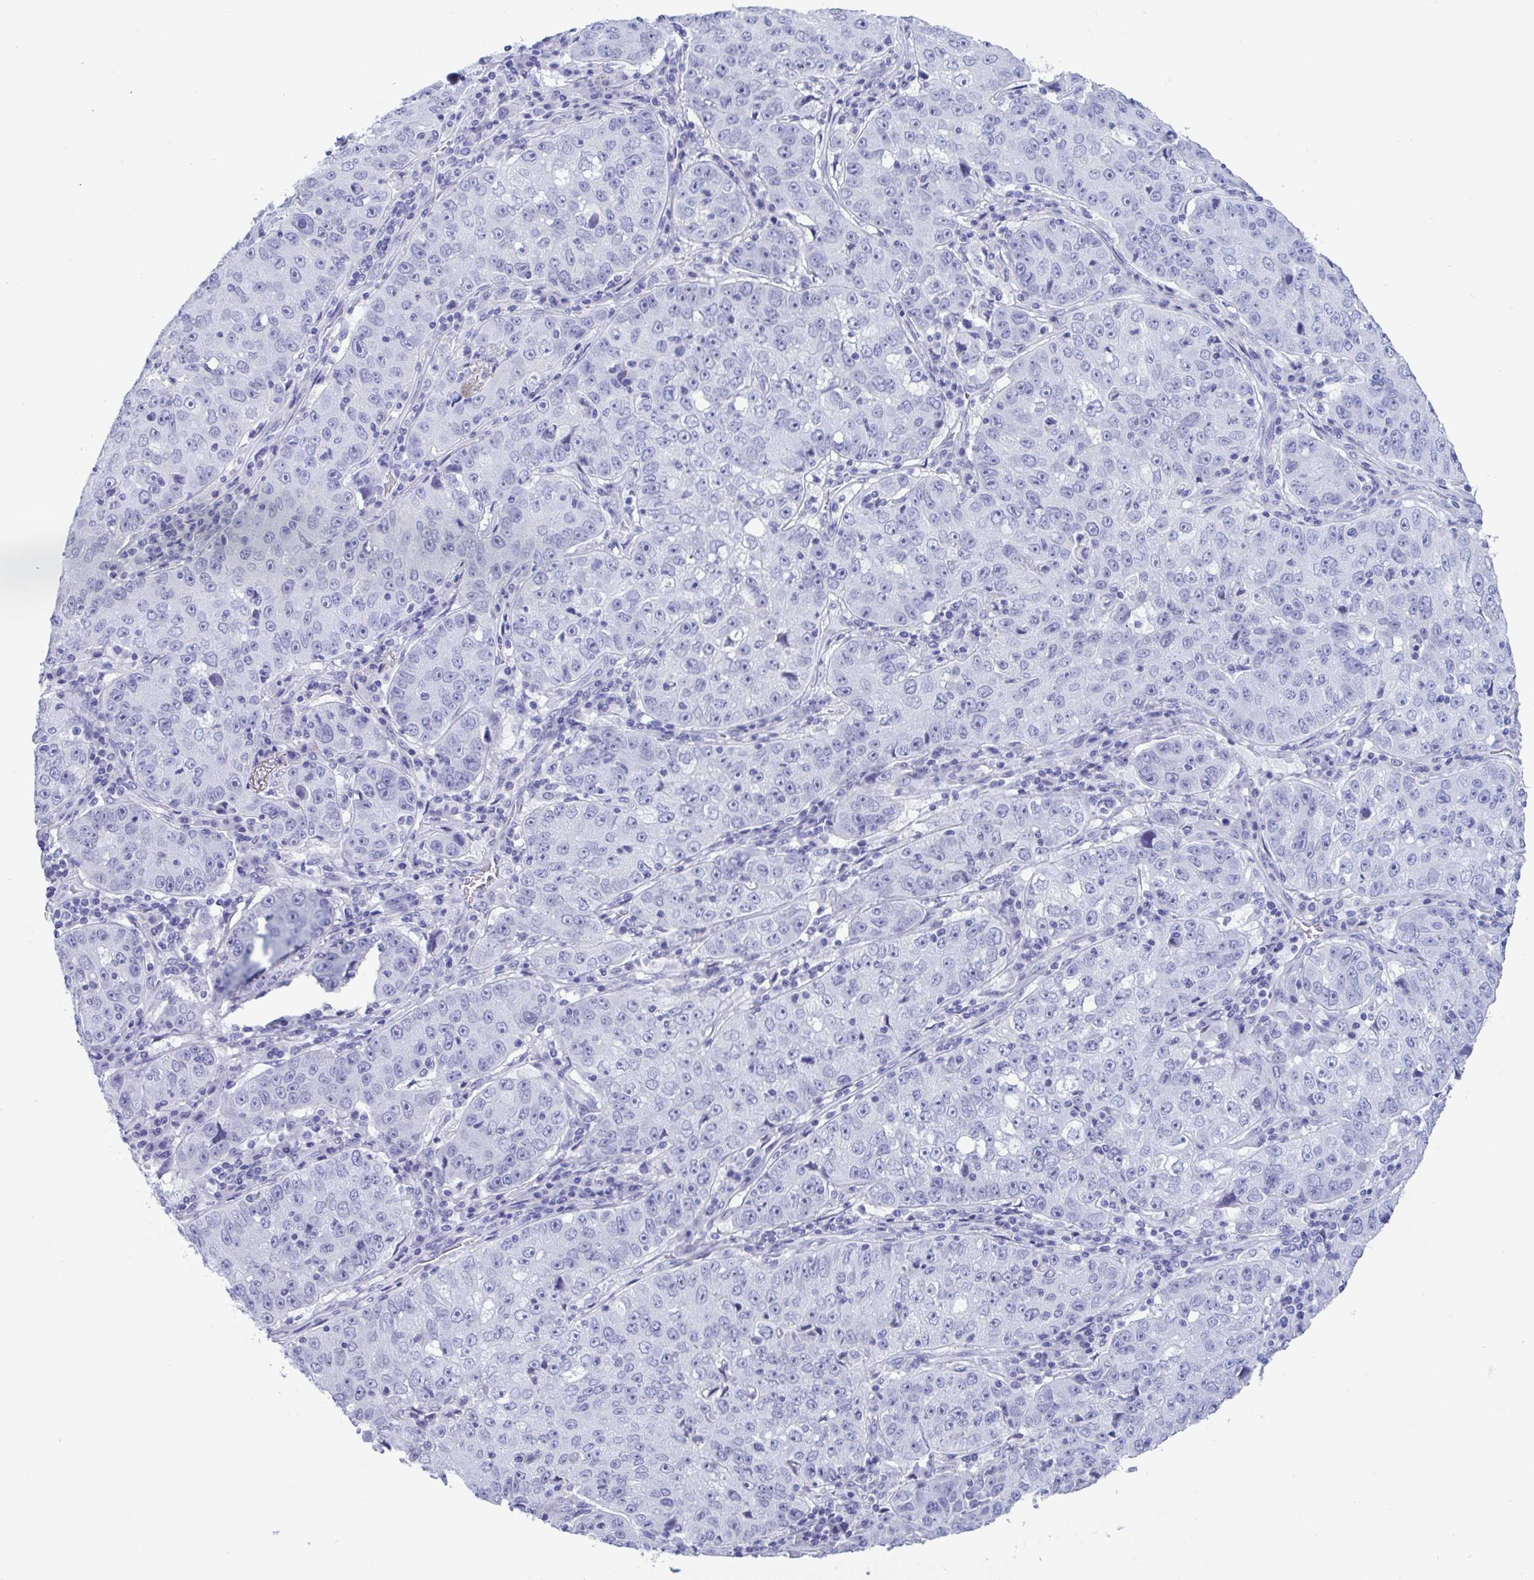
{"staining": {"intensity": "negative", "quantity": "none", "location": "none"}, "tissue": "lung cancer", "cell_type": "Tumor cells", "image_type": "cancer", "snomed": [{"axis": "morphology", "description": "Normal morphology"}, {"axis": "morphology", "description": "Adenocarcinoma, NOS"}, {"axis": "topography", "description": "Lymph node"}, {"axis": "topography", "description": "Lung"}], "caption": "Lung cancer (adenocarcinoma) stained for a protein using immunohistochemistry (IHC) exhibits no positivity tumor cells.", "gene": "CDX4", "patient": {"sex": "female", "age": 57}}